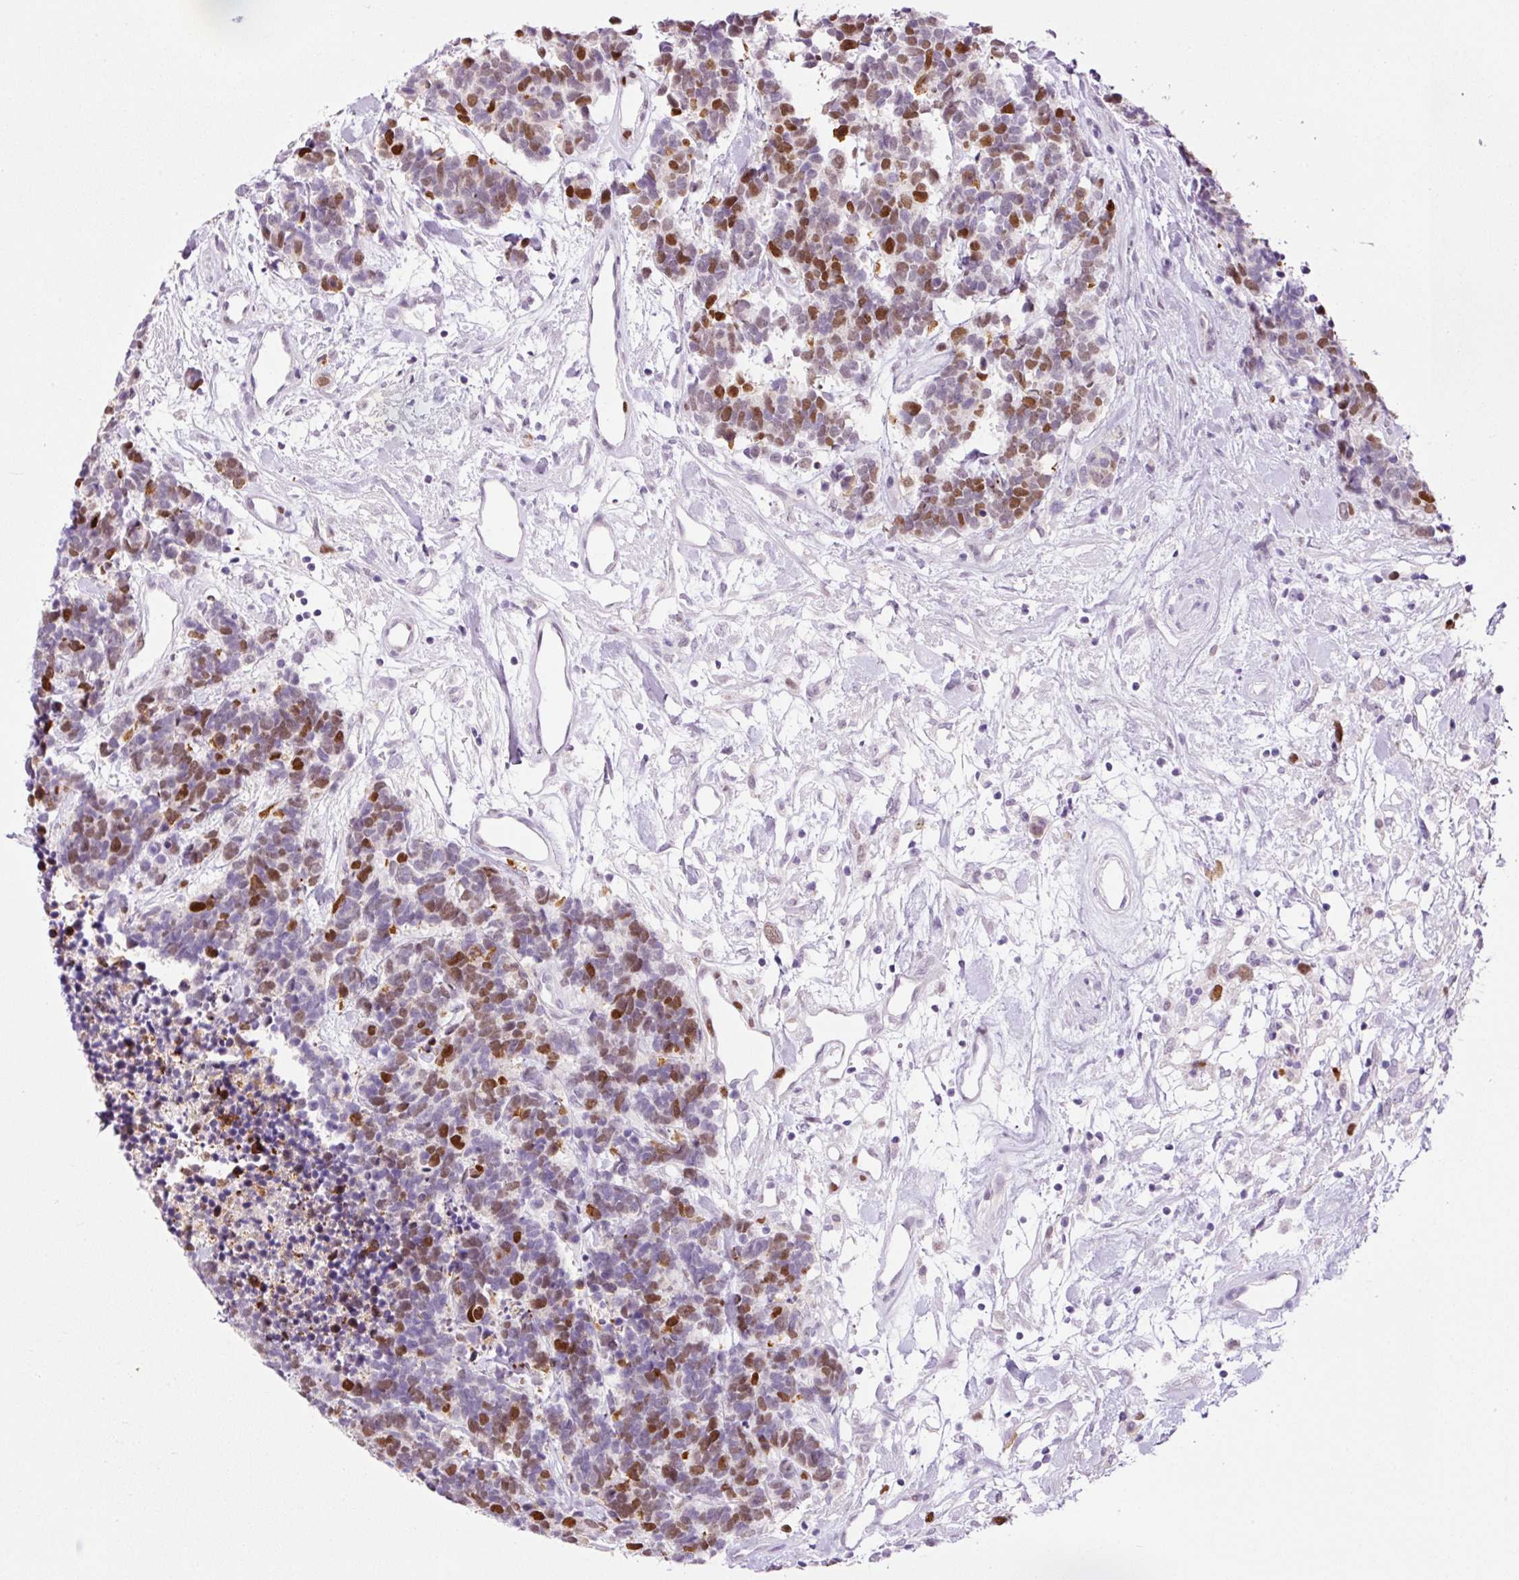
{"staining": {"intensity": "moderate", "quantity": "25%-75%", "location": "nuclear"}, "tissue": "carcinoid", "cell_type": "Tumor cells", "image_type": "cancer", "snomed": [{"axis": "morphology", "description": "Carcinoma, NOS"}, {"axis": "morphology", "description": "Carcinoid, malignant, NOS"}, {"axis": "topography", "description": "Urinary bladder"}], "caption": "Human carcinoid stained with a protein marker shows moderate staining in tumor cells.", "gene": "KPNA2", "patient": {"sex": "male", "age": 57}}